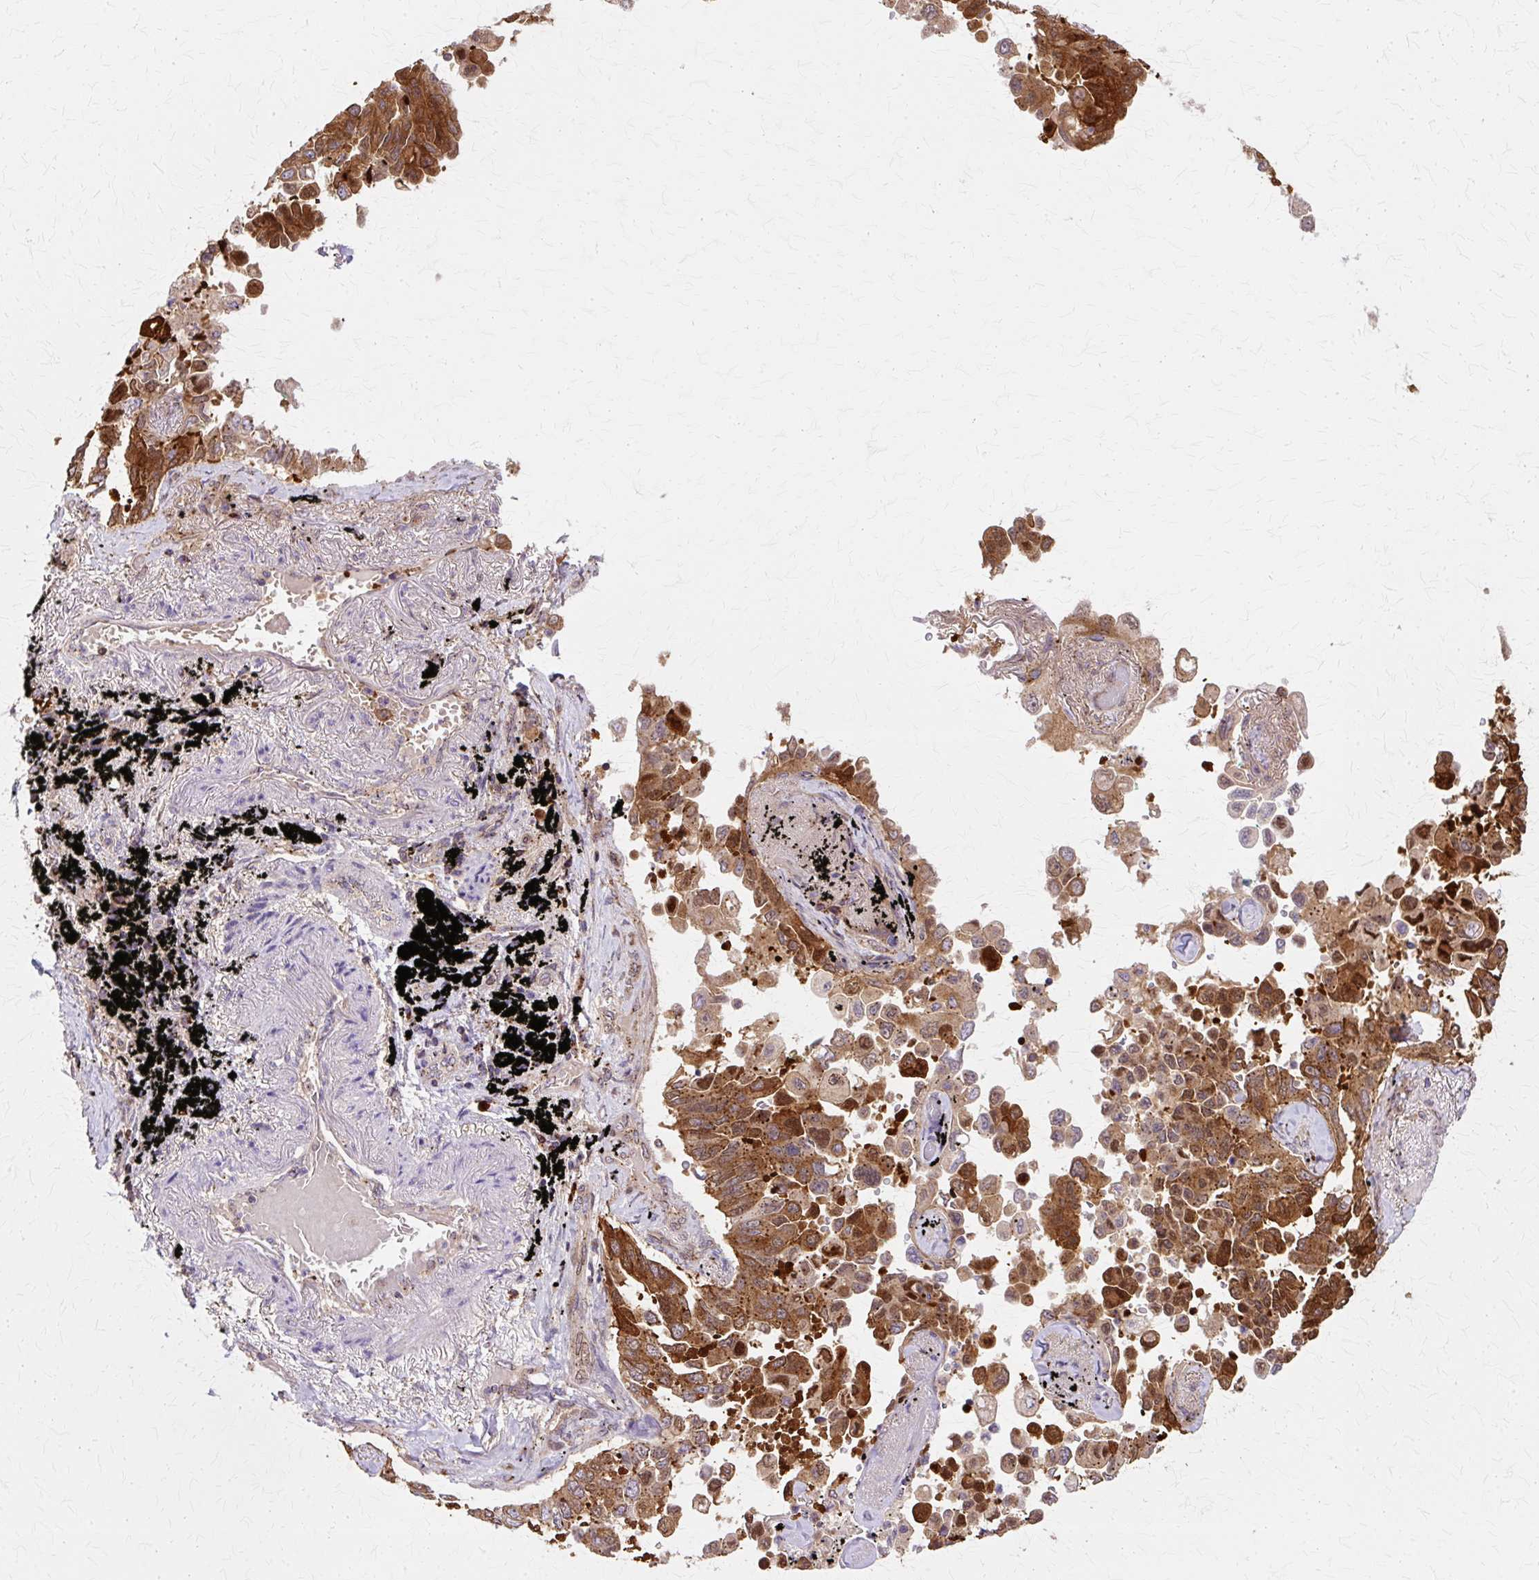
{"staining": {"intensity": "strong", "quantity": ">75%", "location": "cytoplasmic/membranous"}, "tissue": "lung cancer", "cell_type": "Tumor cells", "image_type": "cancer", "snomed": [{"axis": "morphology", "description": "Adenocarcinoma, NOS"}, {"axis": "topography", "description": "Lung"}], "caption": "This photomicrograph reveals lung adenocarcinoma stained with IHC to label a protein in brown. The cytoplasmic/membranous of tumor cells show strong positivity for the protein. Nuclei are counter-stained blue.", "gene": "COPB1", "patient": {"sex": "female", "age": 67}}